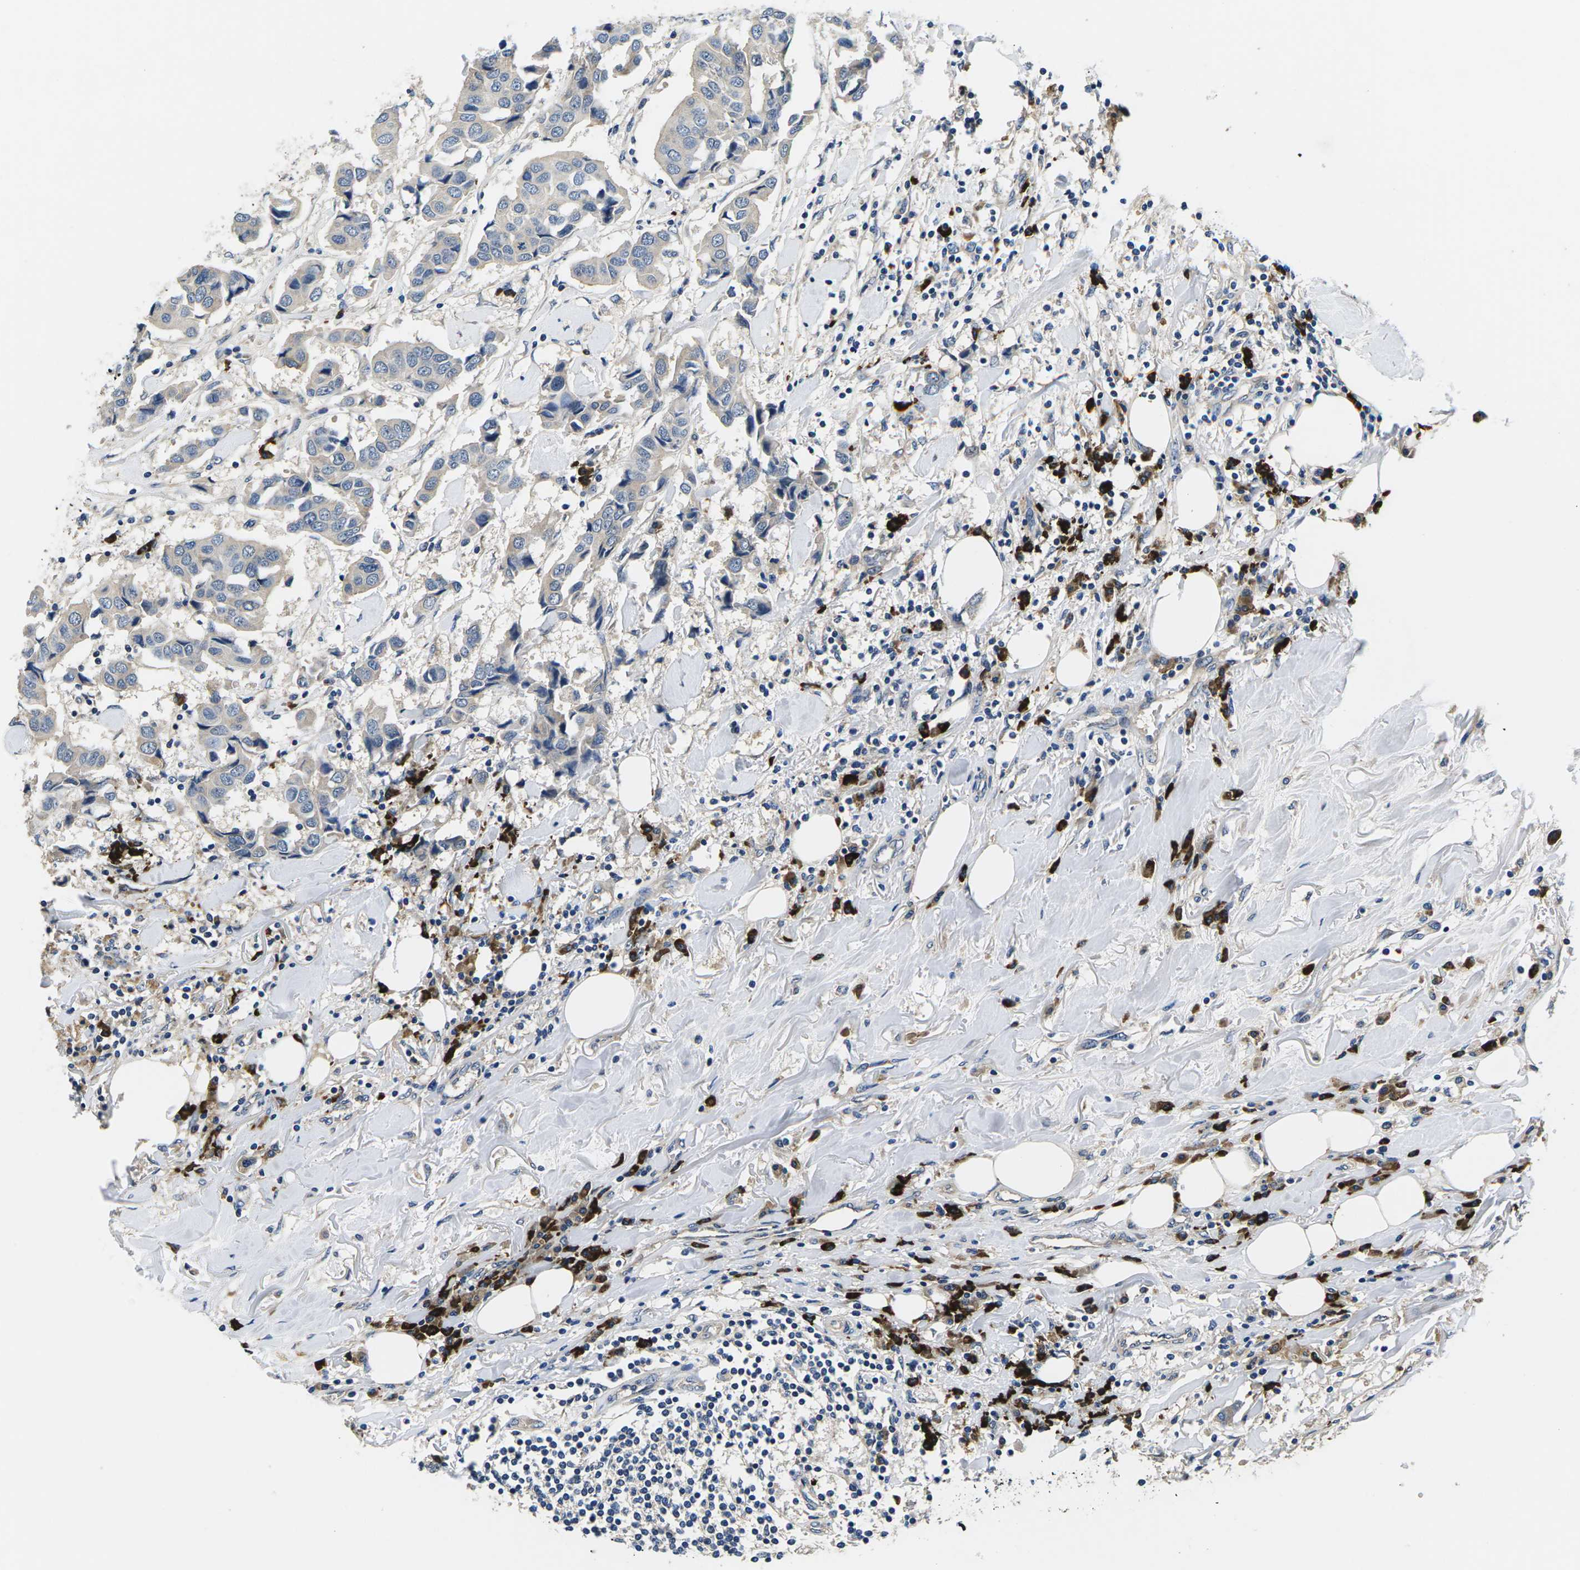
{"staining": {"intensity": "weak", "quantity": "<25%", "location": "cytoplasmic/membranous"}, "tissue": "breast cancer", "cell_type": "Tumor cells", "image_type": "cancer", "snomed": [{"axis": "morphology", "description": "Duct carcinoma"}, {"axis": "topography", "description": "Breast"}], "caption": "A photomicrograph of breast infiltrating ductal carcinoma stained for a protein exhibits no brown staining in tumor cells.", "gene": "PLCE1", "patient": {"sex": "female", "age": 80}}